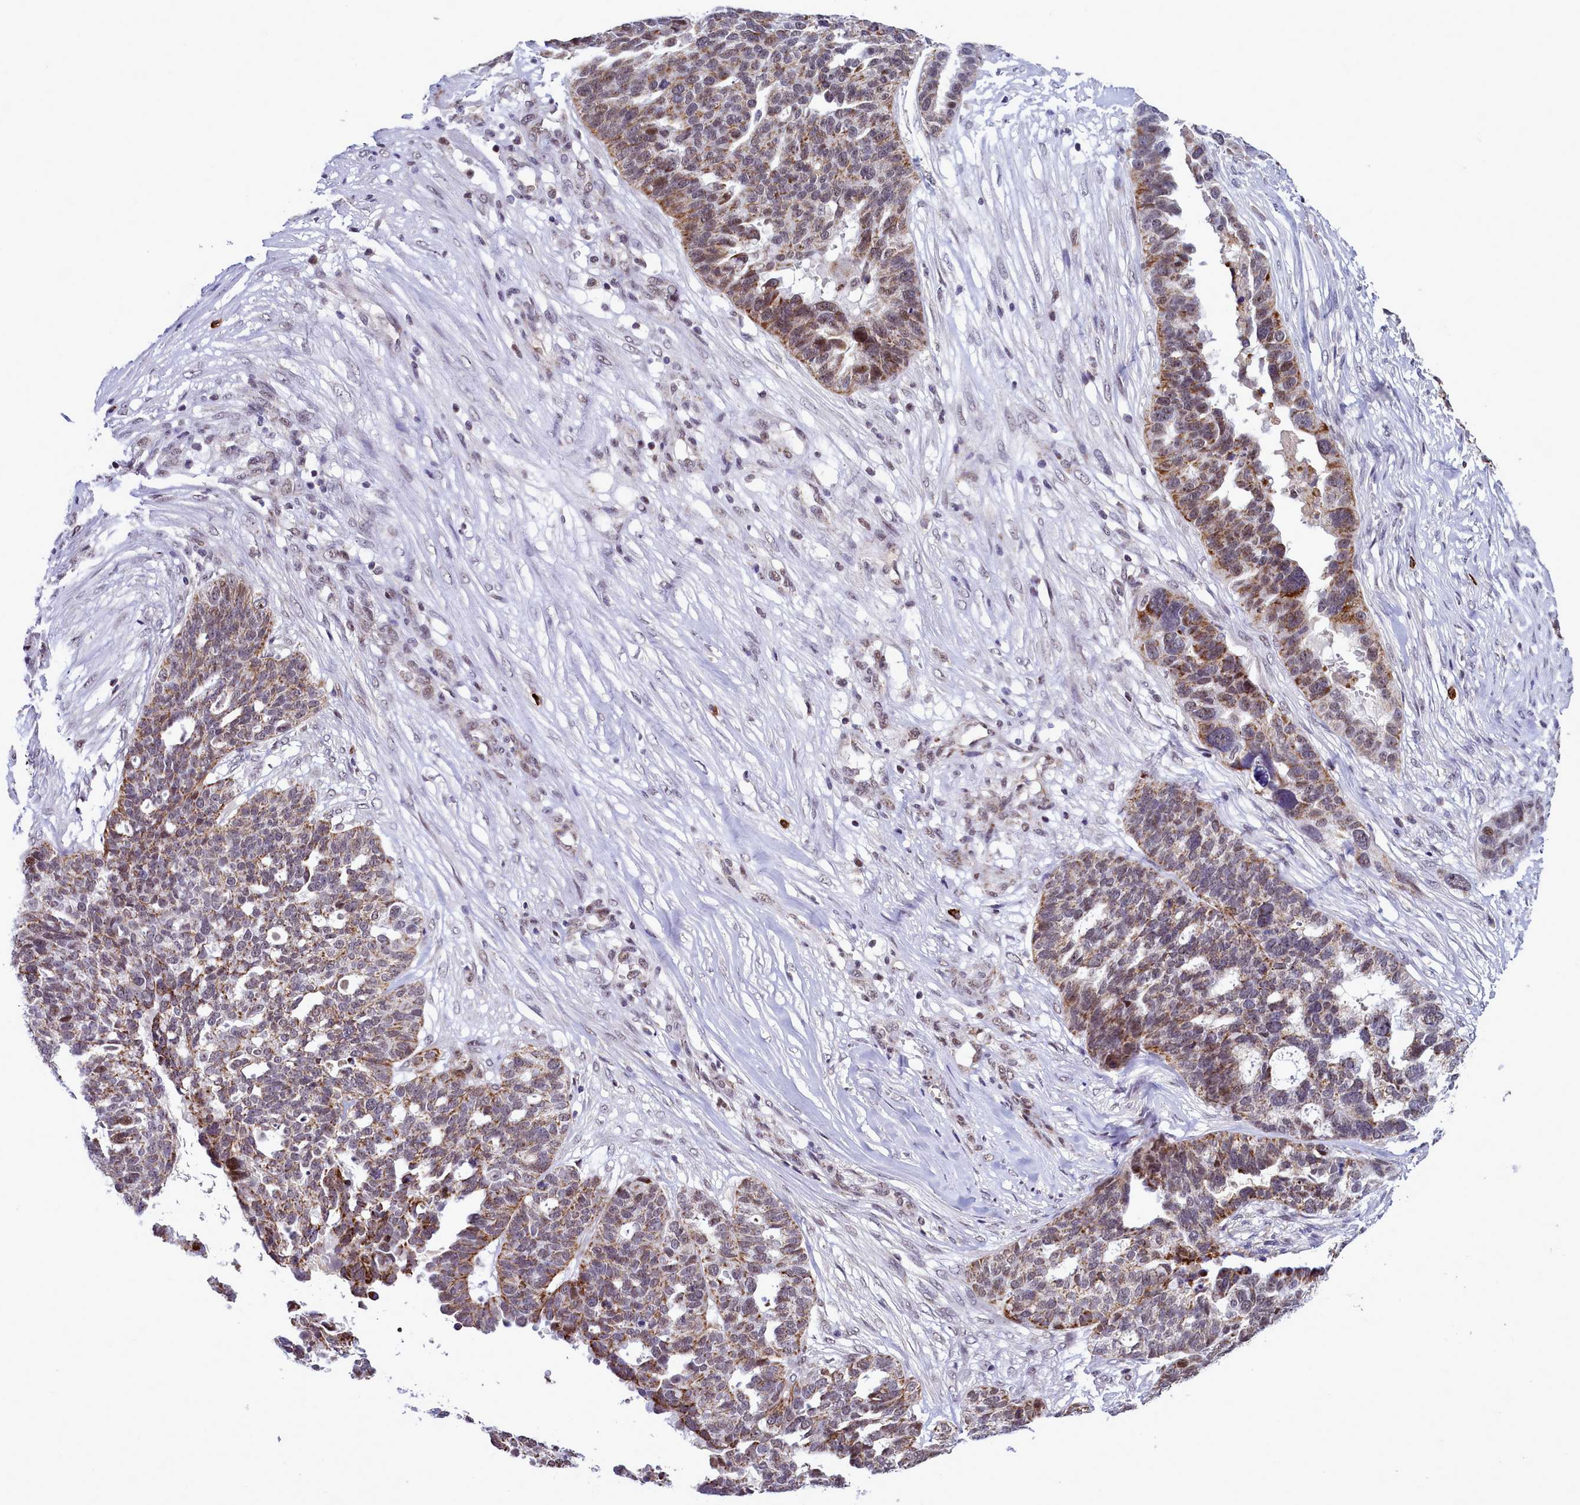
{"staining": {"intensity": "moderate", "quantity": ">75%", "location": "cytoplasmic/membranous,nuclear"}, "tissue": "ovarian cancer", "cell_type": "Tumor cells", "image_type": "cancer", "snomed": [{"axis": "morphology", "description": "Cystadenocarcinoma, serous, NOS"}, {"axis": "topography", "description": "Ovary"}], "caption": "Immunohistochemistry (IHC) staining of serous cystadenocarcinoma (ovarian), which demonstrates medium levels of moderate cytoplasmic/membranous and nuclear staining in approximately >75% of tumor cells indicating moderate cytoplasmic/membranous and nuclear protein positivity. The staining was performed using DAB (brown) for protein detection and nuclei were counterstained in hematoxylin (blue).", "gene": "POM121L2", "patient": {"sex": "female", "age": 59}}